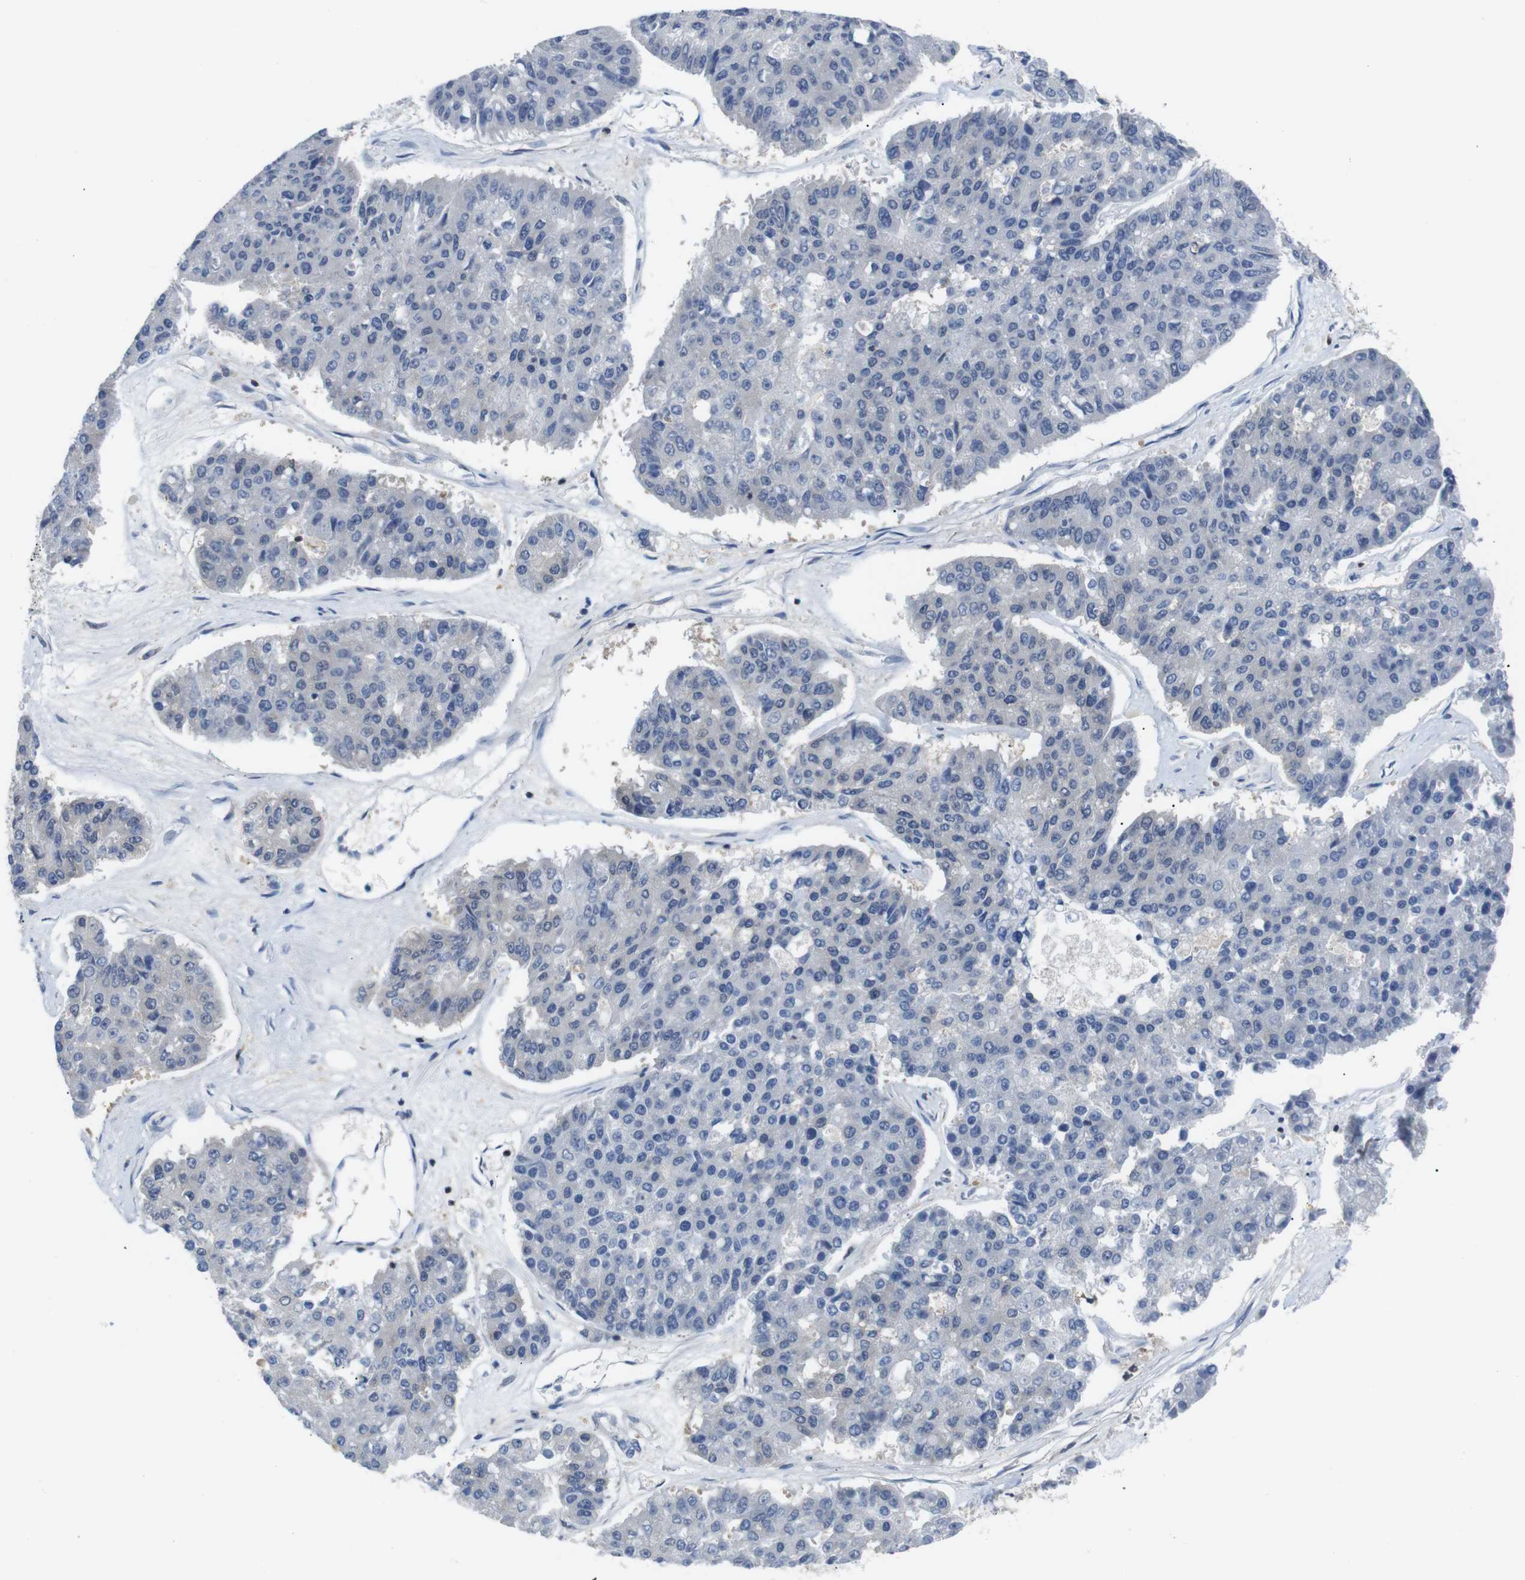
{"staining": {"intensity": "negative", "quantity": "none", "location": "none"}, "tissue": "pancreatic cancer", "cell_type": "Tumor cells", "image_type": "cancer", "snomed": [{"axis": "morphology", "description": "Adenocarcinoma, NOS"}, {"axis": "topography", "description": "Pancreas"}], "caption": "Protein analysis of adenocarcinoma (pancreatic) demonstrates no significant positivity in tumor cells. The staining is performed using DAB brown chromogen with nuclei counter-stained in using hematoxylin.", "gene": "UBXN1", "patient": {"sex": "male", "age": 50}}